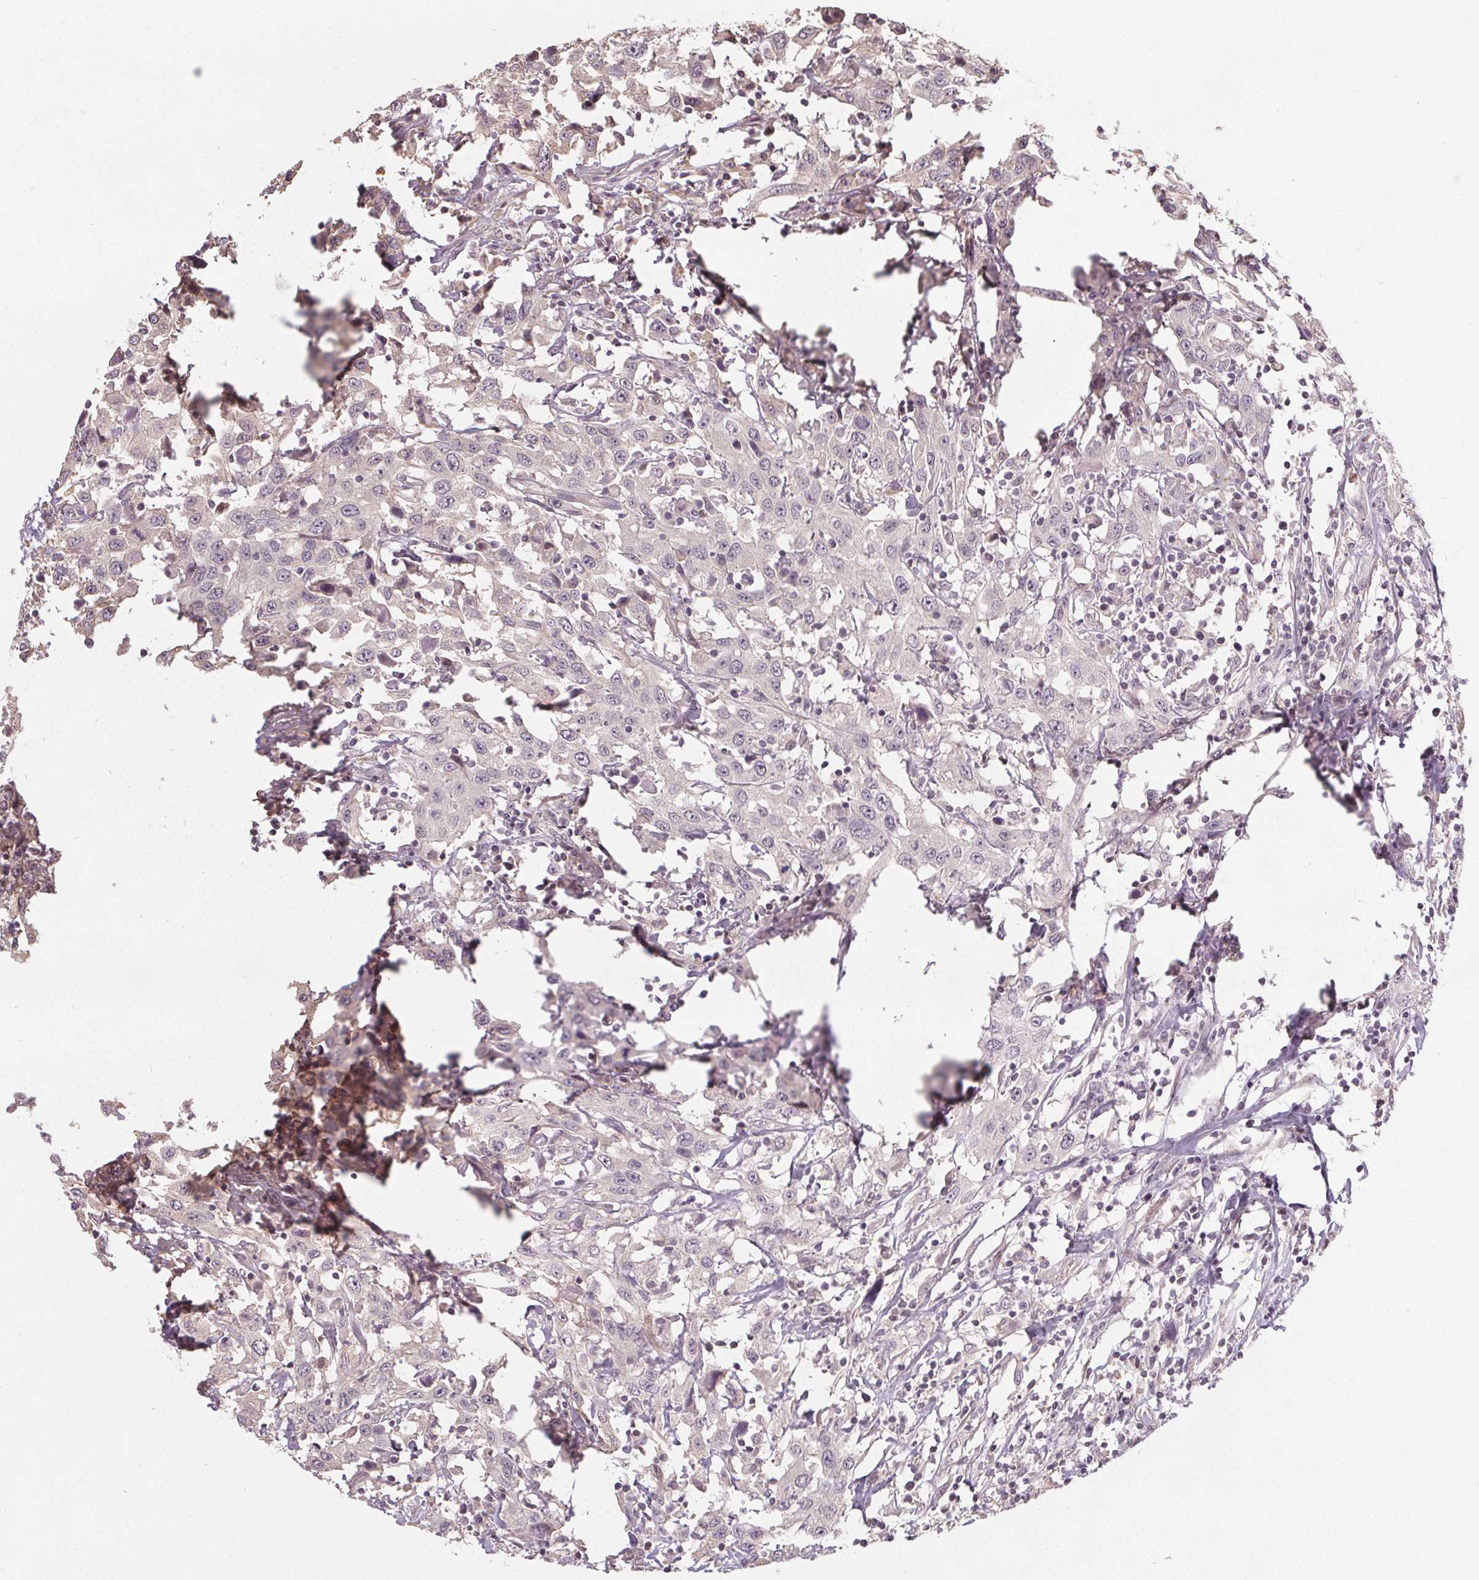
{"staining": {"intensity": "negative", "quantity": "none", "location": "none"}, "tissue": "urothelial cancer", "cell_type": "Tumor cells", "image_type": "cancer", "snomed": [{"axis": "morphology", "description": "Urothelial carcinoma, High grade"}, {"axis": "topography", "description": "Urinary bladder"}], "caption": "Urothelial cancer was stained to show a protein in brown. There is no significant expression in tumor cells.", "gene": "SLC26A2", "patient": {"sex": "male", "age": 61}}